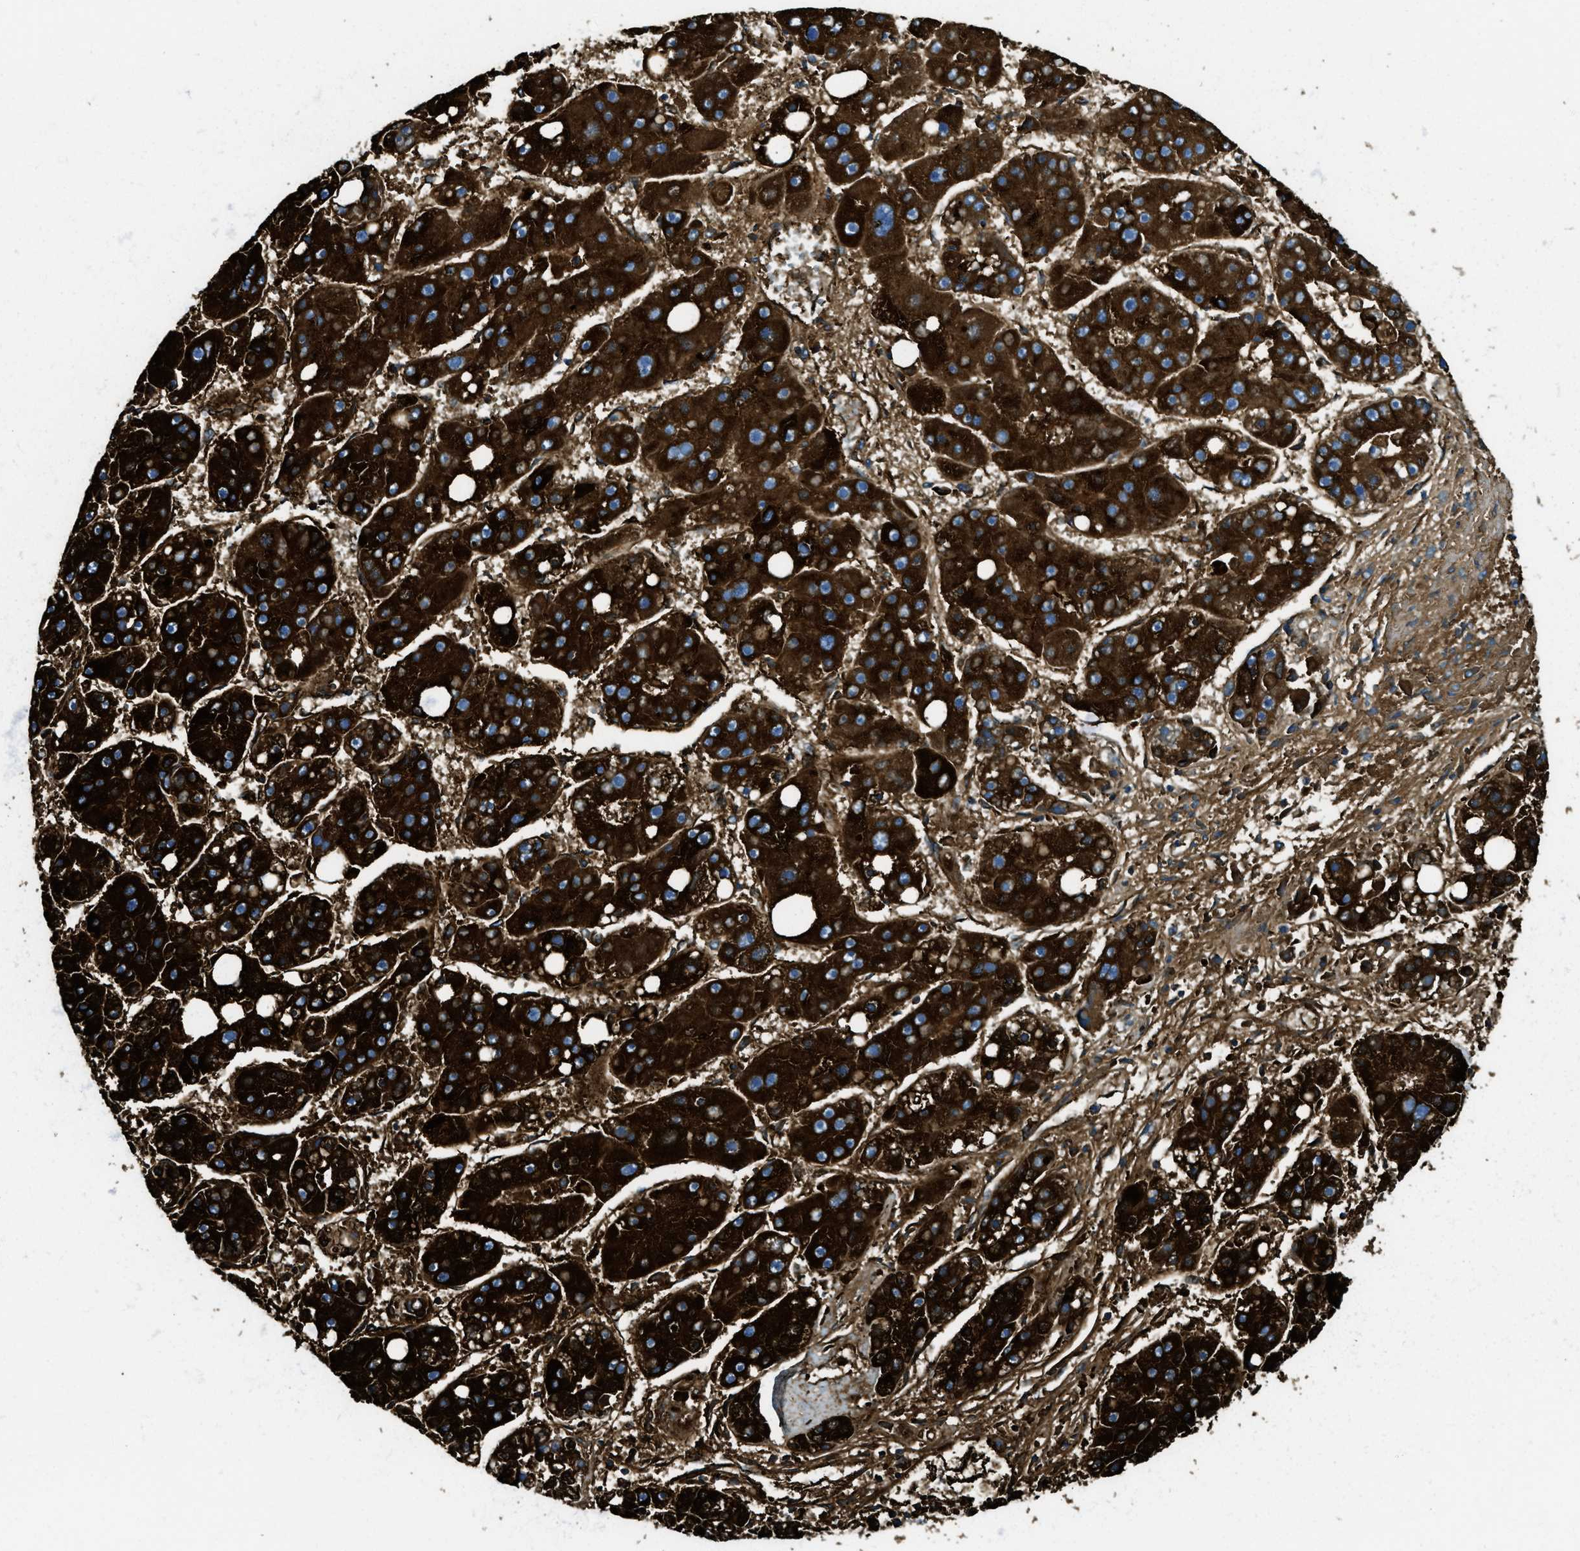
{"staining": {"intensity": "strong", "quantity": ">75%", "location": "cytoplasmic/membranous"}, "tissue": "liver cancer", "cell_type": "Tumor cells", "image_type": "cancer", "snomed": [{"axis": "morphology", "description": "Carcinoma, Hepatocellular, NOS"}, {"axis": "topography", "description": "Liver"}], "caption": "Immunohistochemistry of human liver cancer (hepatocellular carcinoma) demonstrates high levels of strong cytoplasmic/membranous positivity in approximately >75% of tumor cells. (DAB IHC with brightfield microscopy, high magnification).", "gene": "TRIM59", "patient": {"sex": "female", "age": 61}}